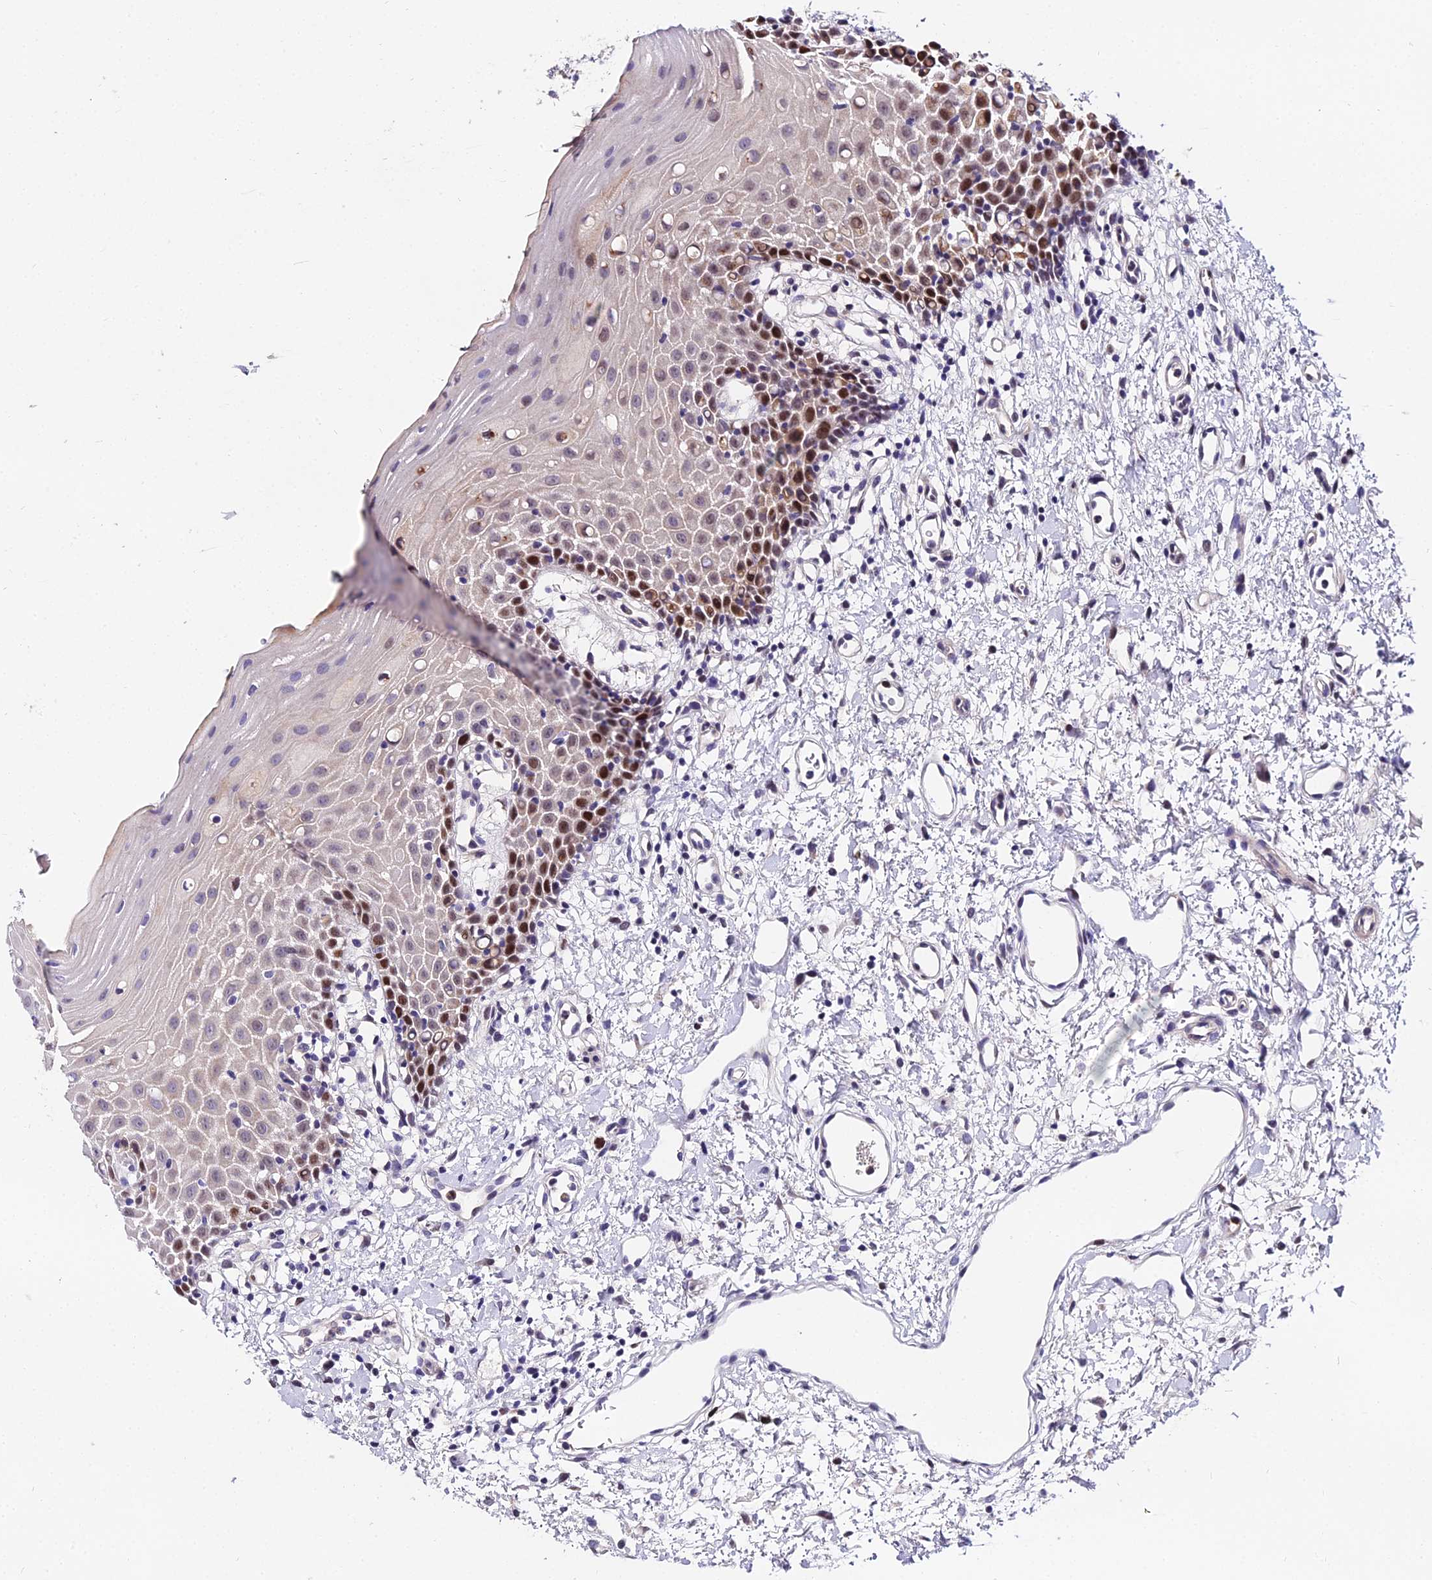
{"staining": {"intensity": "strong", "quantity": "<25%", "location": "nuclear"}, "tissue": "oral mucosa", "cell_type": "Squamous epithelial cells", "image_type": "normal", "snomed": [{"axis": "morphology", "description": "Normal tissue, NOS"}, {"axis": "topography", "description": "Oral tissue"}], "caption": "Squamous epithelial cells reveal medium levels of strong nuclear positivity in about <25% of cells in unremarkable human oral mucosa.", "gene": "TRIML2", "patient": {"sex": "female", "age": 70}}